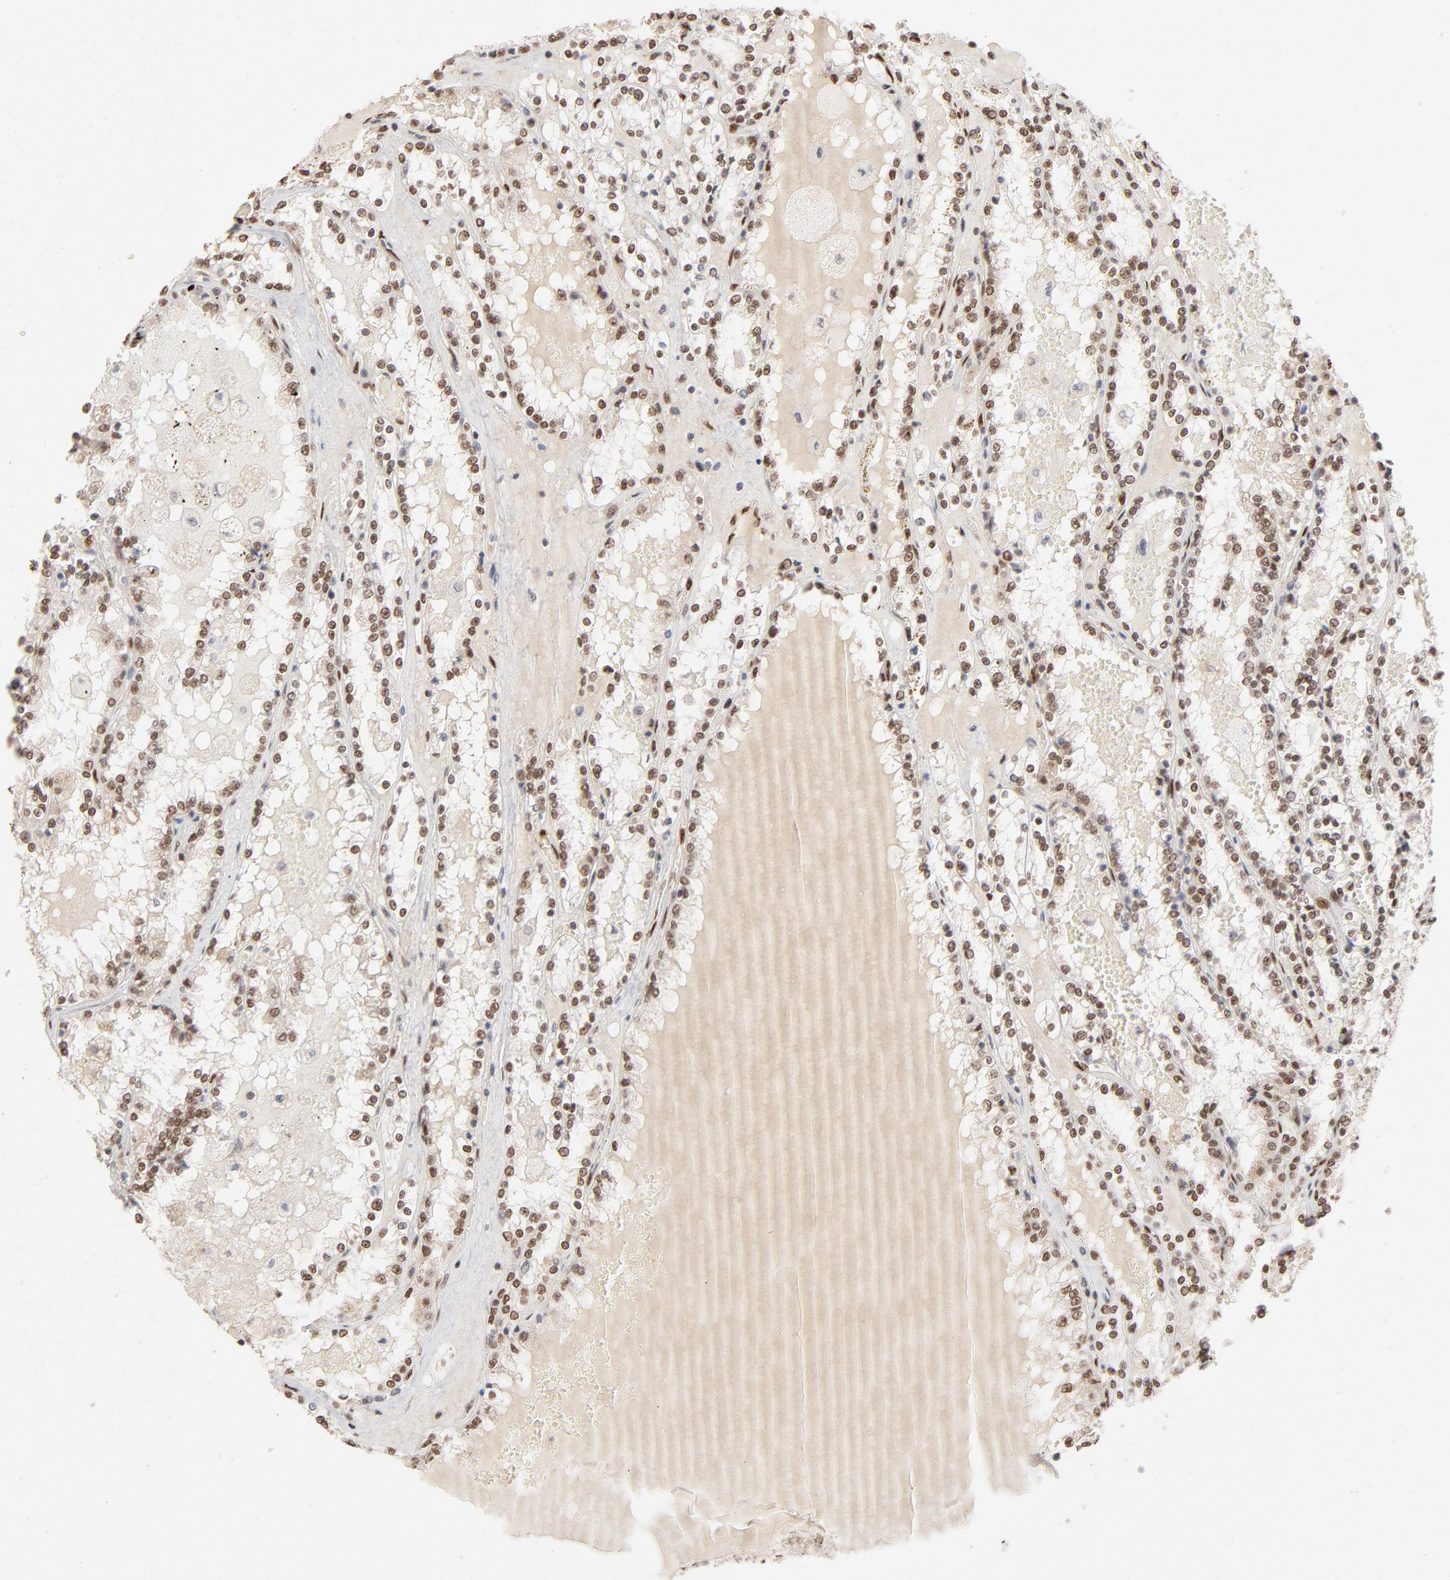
{"staining": {"intensity": "moderate", "quantity": ">75%", "location": "nuclear"}, "tissue": "renal cancer", "cell_type": "Tumor cells", "image_type": "cancer", "snomed": [{"axis": "morphology", "description": "Adenocarcinoma, NOS"}, {"axis": "topography", "description": "Kidney"}], "caption": "Renal cancer was stained to show a protein in brown. There is medium levels of moderate nuclear staining in about >75% of tumor cells.", "gene": "NFIB", "patient": {"sex": "female", "age": 56}}